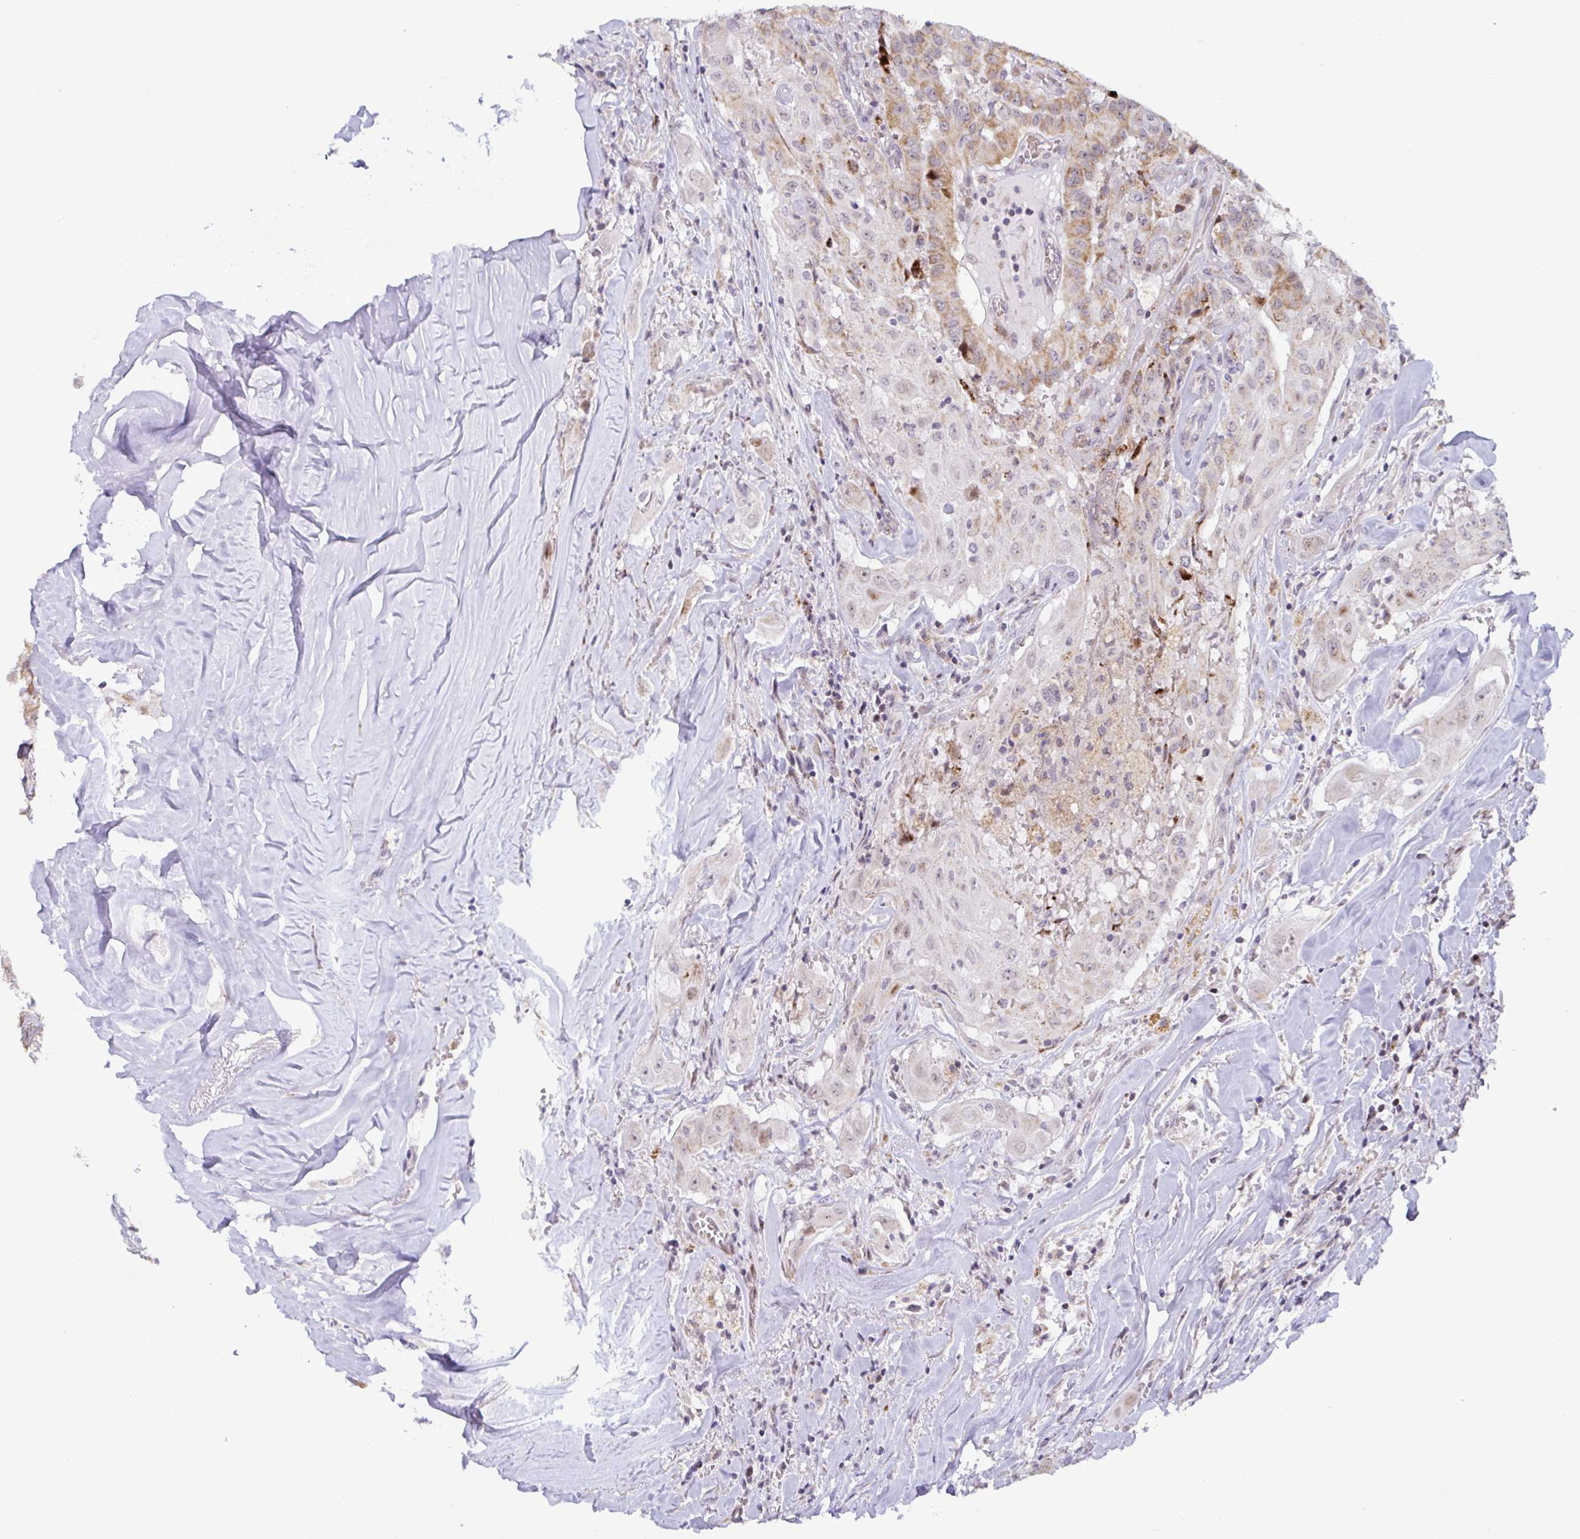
{"staining": {"intensity": "moderate", "quantity": "25%-75%", "location": "cytoplasmic/membranous"}, "tissue": "thyroid cancer", "cell_type": "Tumor cells", "image_type": "cancer", "snomed": [{"axis": "morphology", "description": "Normal tissue, NOS"}, {"axis": "morphology", "description": "Papillary adenocarcinoma, NOS"}, {"axis": "topography", "description": "Thyroid gland"}], "caption": "A brown stain shows moderate cytoplasmic/membranous positivity of a protein in thyroid cancer (papillary adenocarcinoma) tumor cells.", "gene": "DZIP1", "patient": {"sex": "female", "age": 59}}